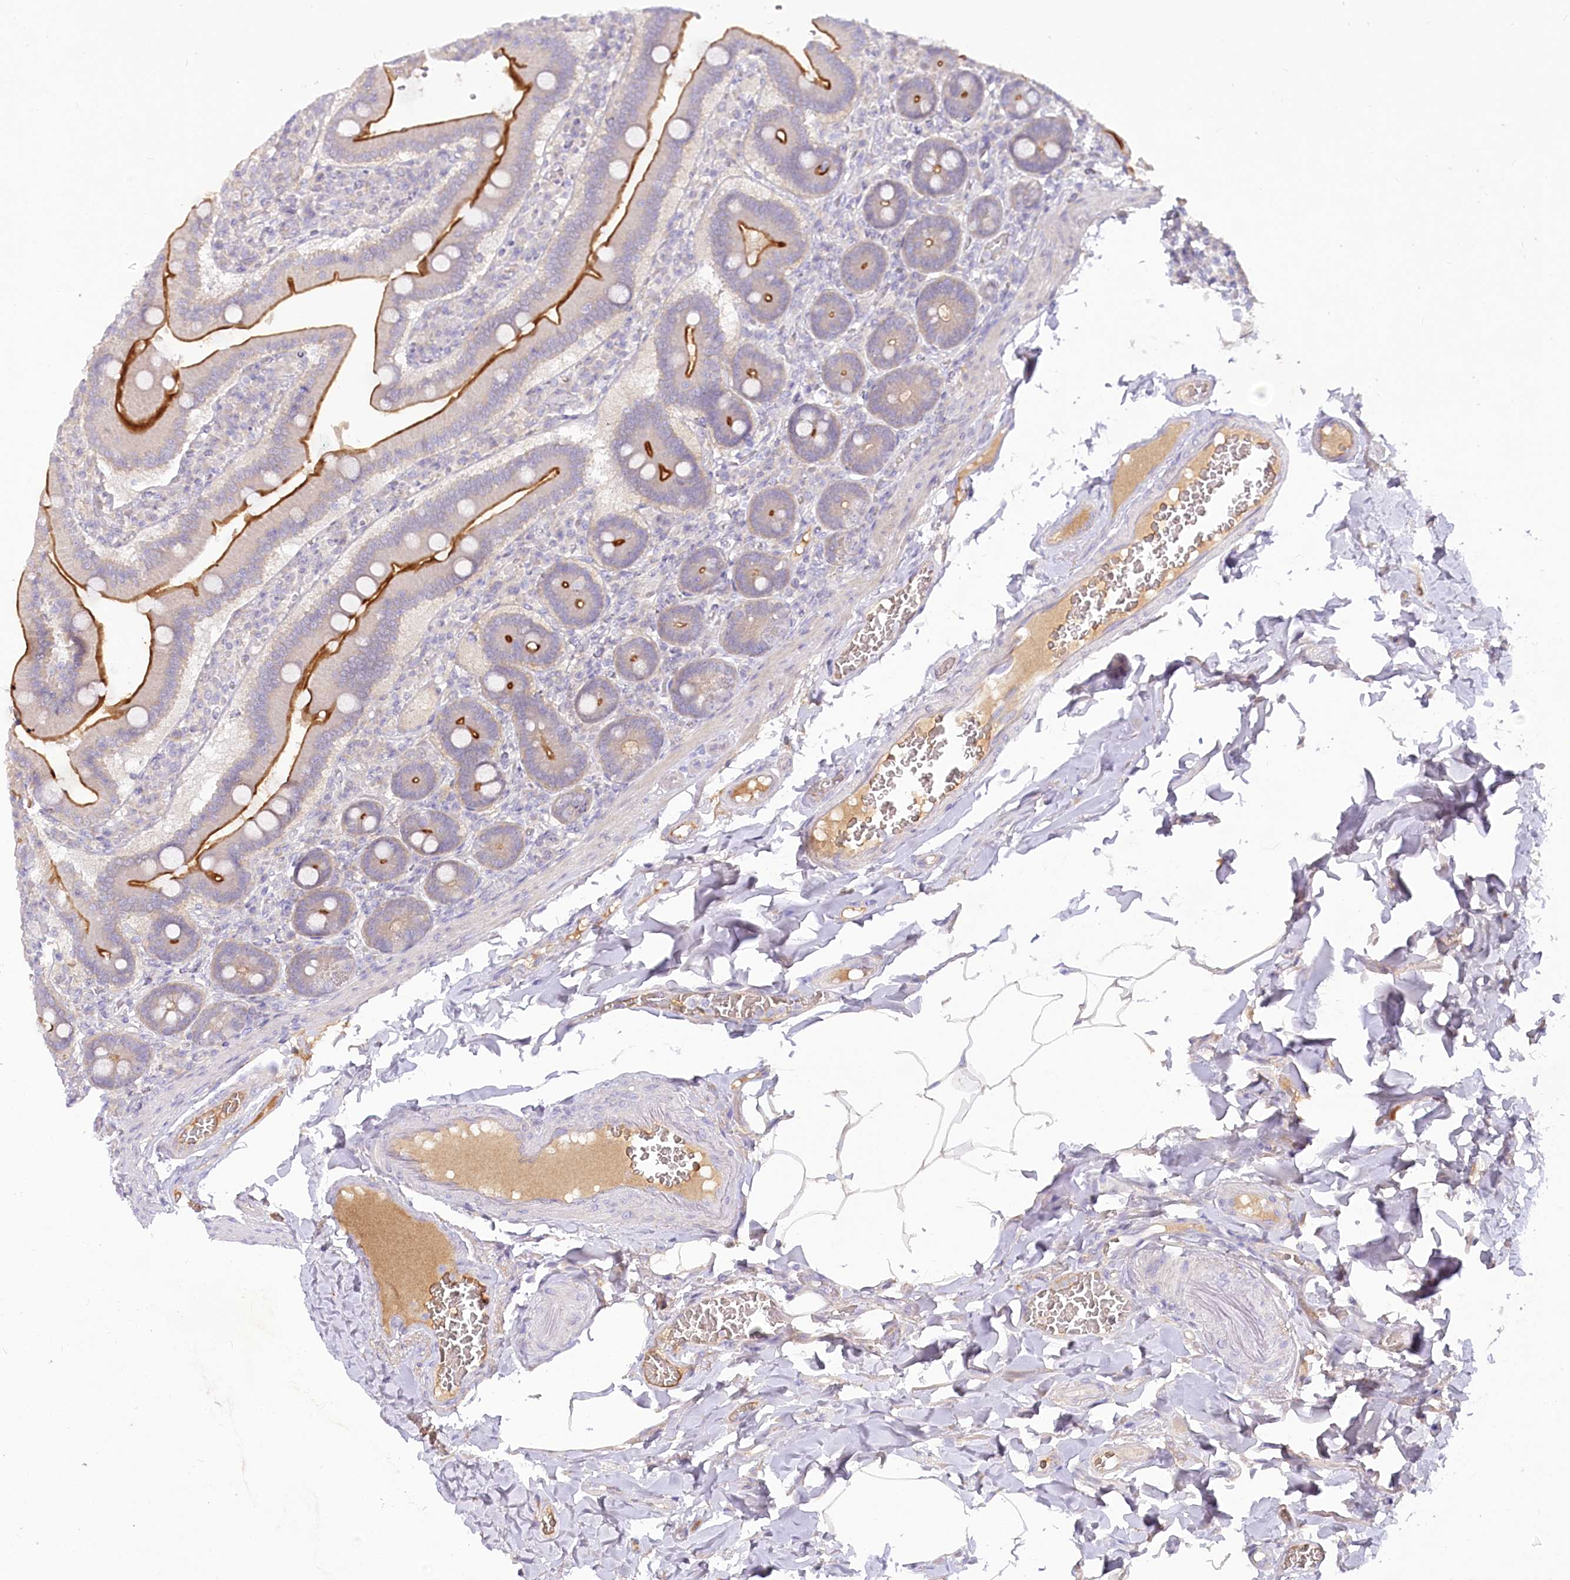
{"staining": {"intensity": "strong", "quantity": "25%-75%", "location": "cytoplasmic/membranous"}, "tissue": "duodenum", "cell_type": "Glandular cells", "image_type": "normal", "snomed": [{"axis": "morphology", "description": "Normal tissue, NOS"}, {"axis": "topography", "description": "Duodenum"}], "caption": "Strong cytoplasmic/membranous protein expression is present in about 25%-75% of glandular cells in duodenum.", "gene": "EFHC2", "patient": {"sex": "female", "age": 62}}